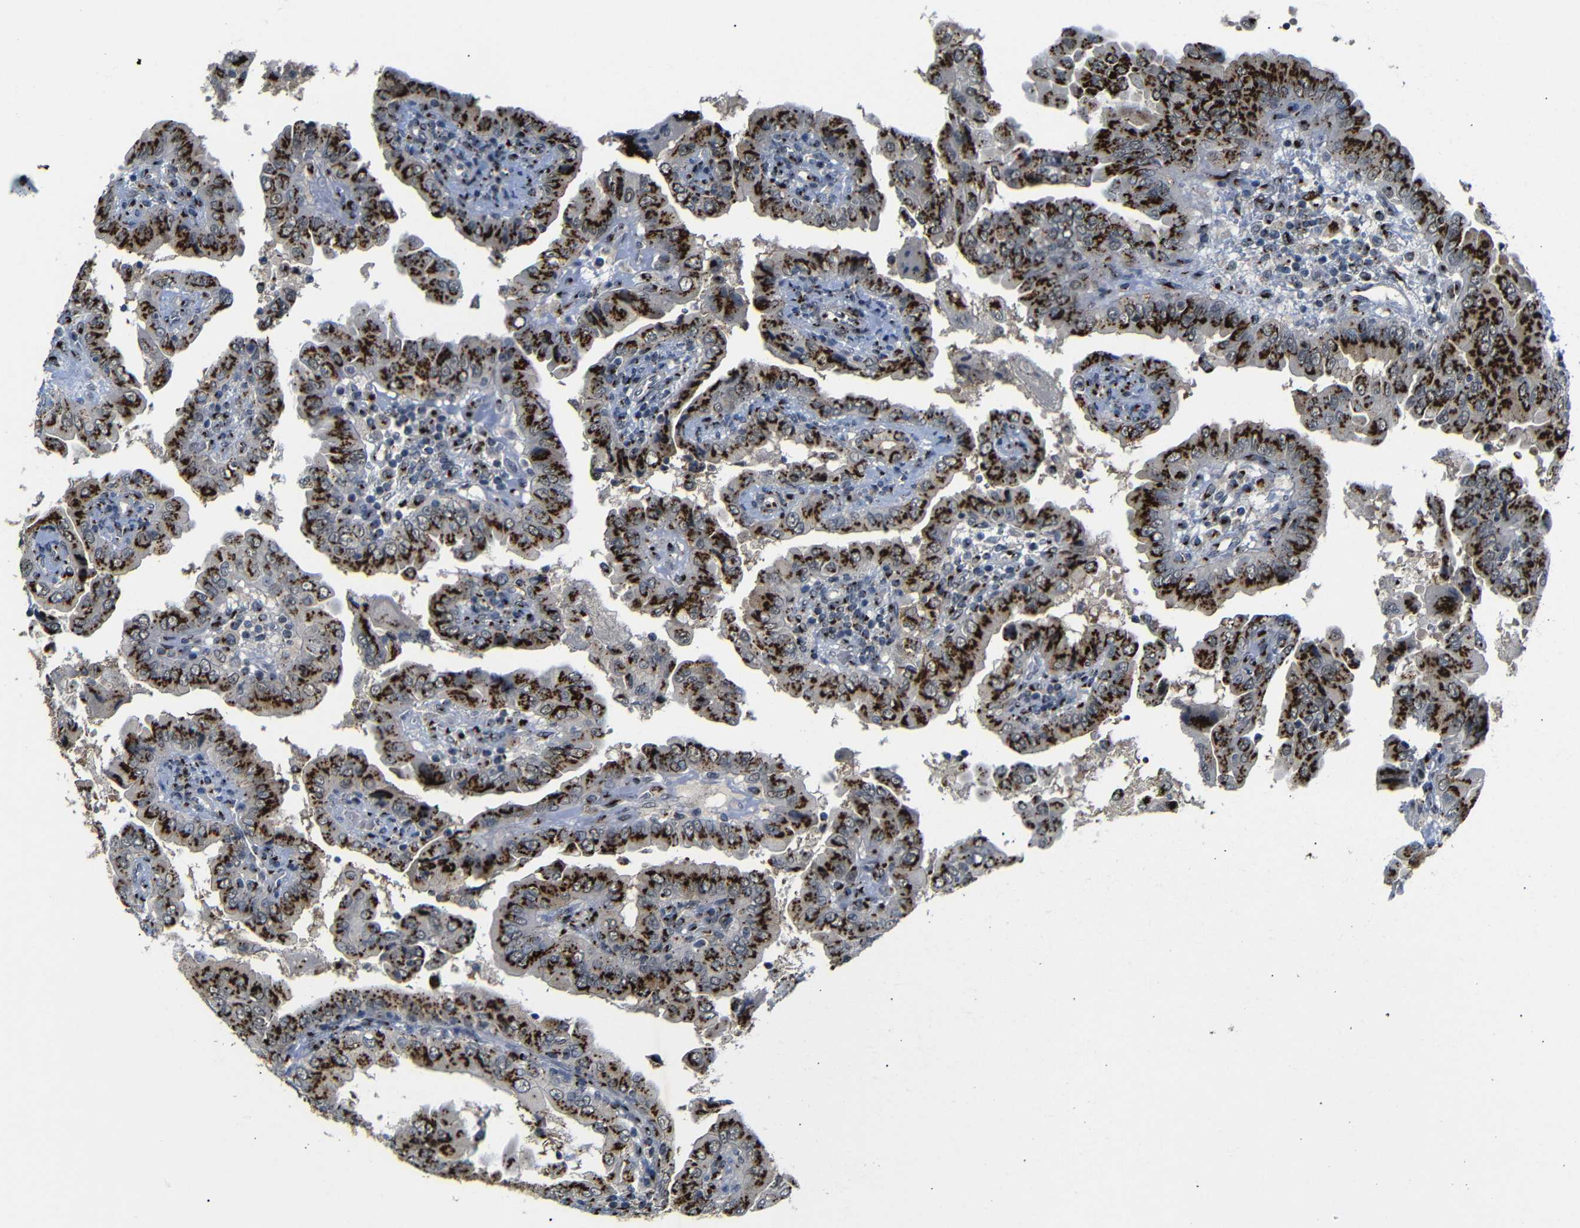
{"staining": {"intensity": "strong", "quantity": ">75%", "location": "cytoplasmic/membranous"}, "tissue": "thyroid cancer", "cell_type": "Tumor cells", "image_type": "cancer", "snomed": [{"axis": "morphology", "description": "Papillary adenocarcinoma, NOS"}, {"axis": "topography", "description": "Thyroid gland"}], "caption": "A high-resolution histopathology image shows immunohistochemistry staining of thyroid cancer, which demonstrates strong cytoplasmic/membranous positivity in about >75% of tumor cells.", "gene": "TGOLN2", "patient": {"sex": "male", "age": 33}}